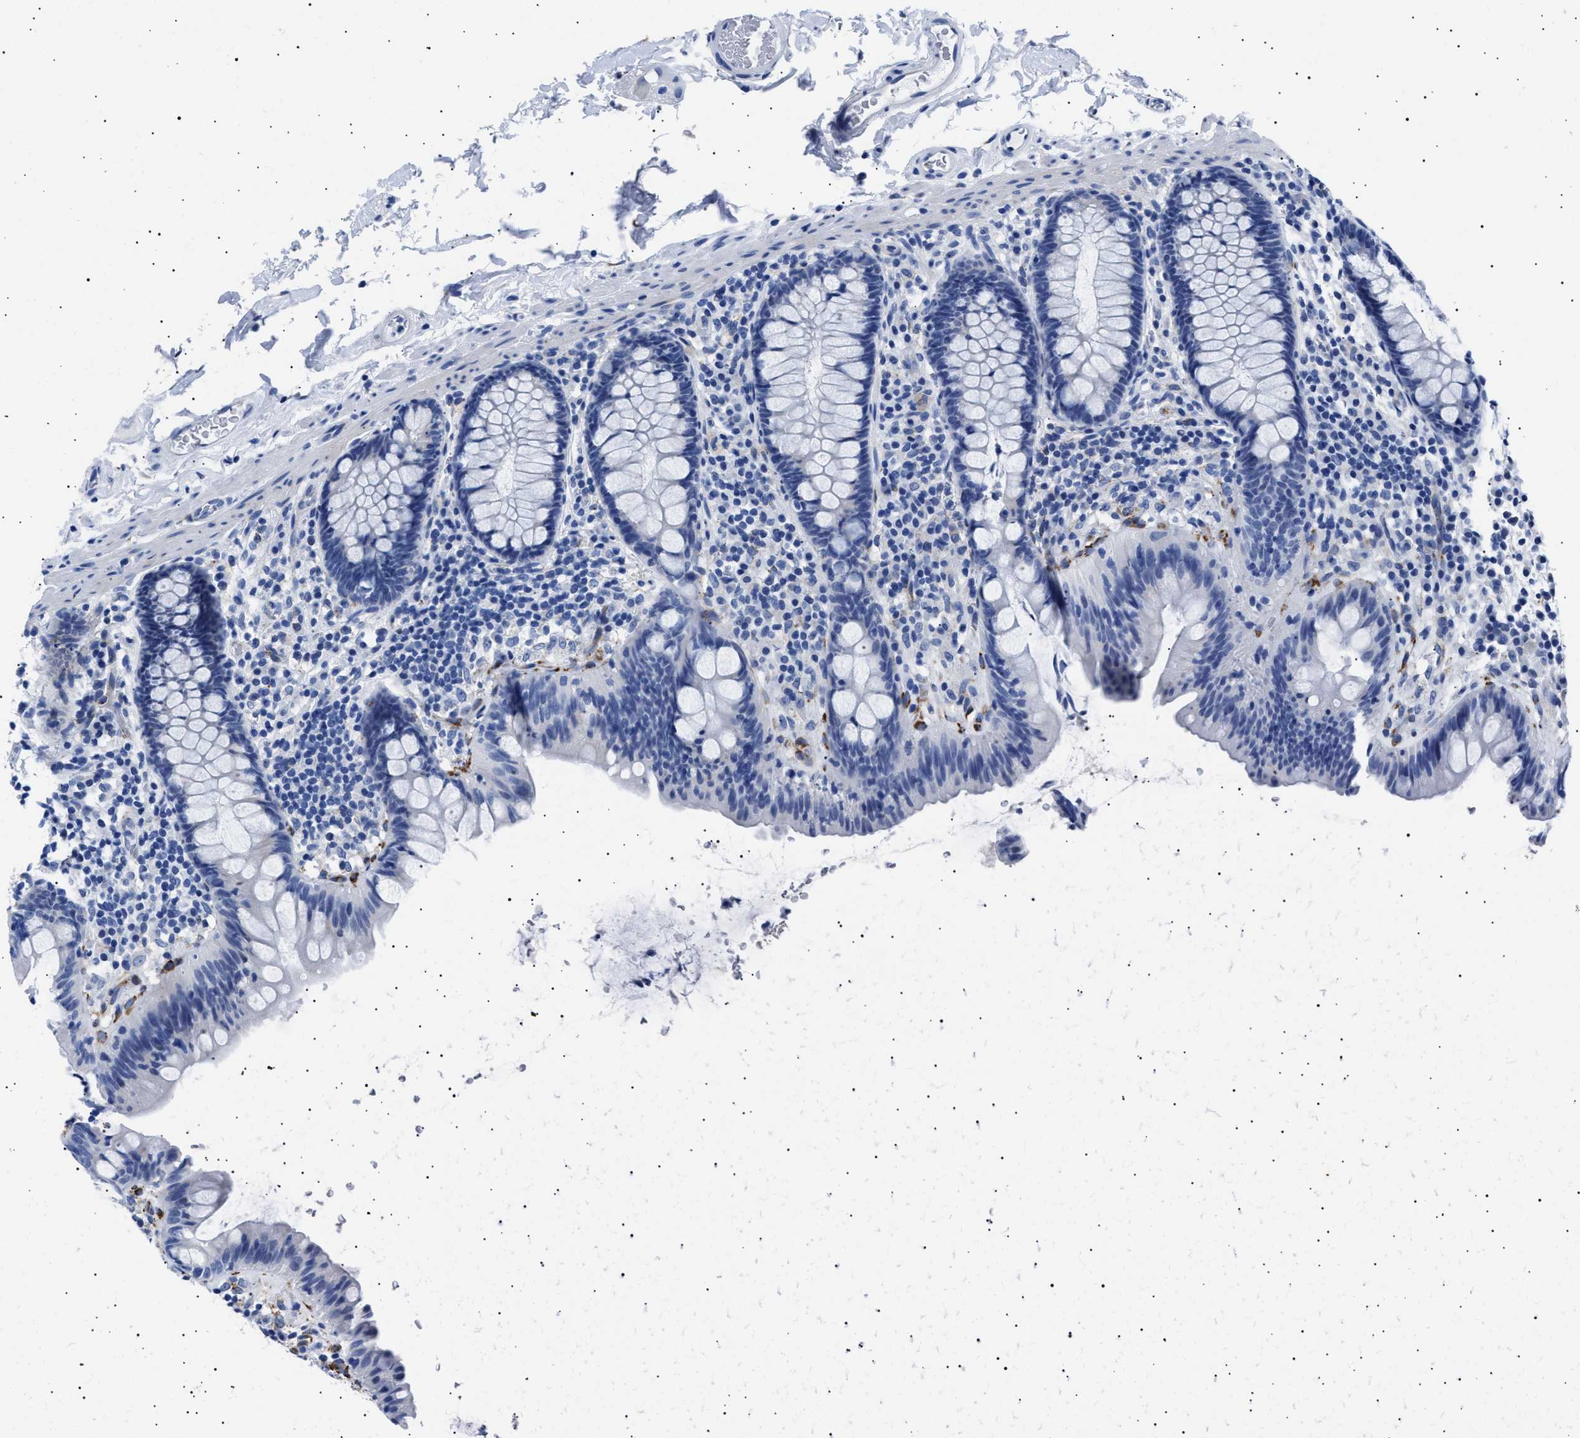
{"staining": {"intensity": "weak", "quantity": "<25%", "location": "cytoplasmic/membranous"}, "tissue": "colon", "cell_type": "Endothelial cells", "image_type": "normal", "snomed": [{"axis": "morphology", "description": "Normal tissue, NOS"}, {"axis": "topography", "description": "Colon"}], "caption": "Endothelial cells are negative for protein expression in benign human colon. Brightfield microscopy of IHC stained with DAB (brown) and hematoxylin (blue), captured at high magnification.", "gene": "HEMGN", "patient": {"sex": "female", "age": 80}}